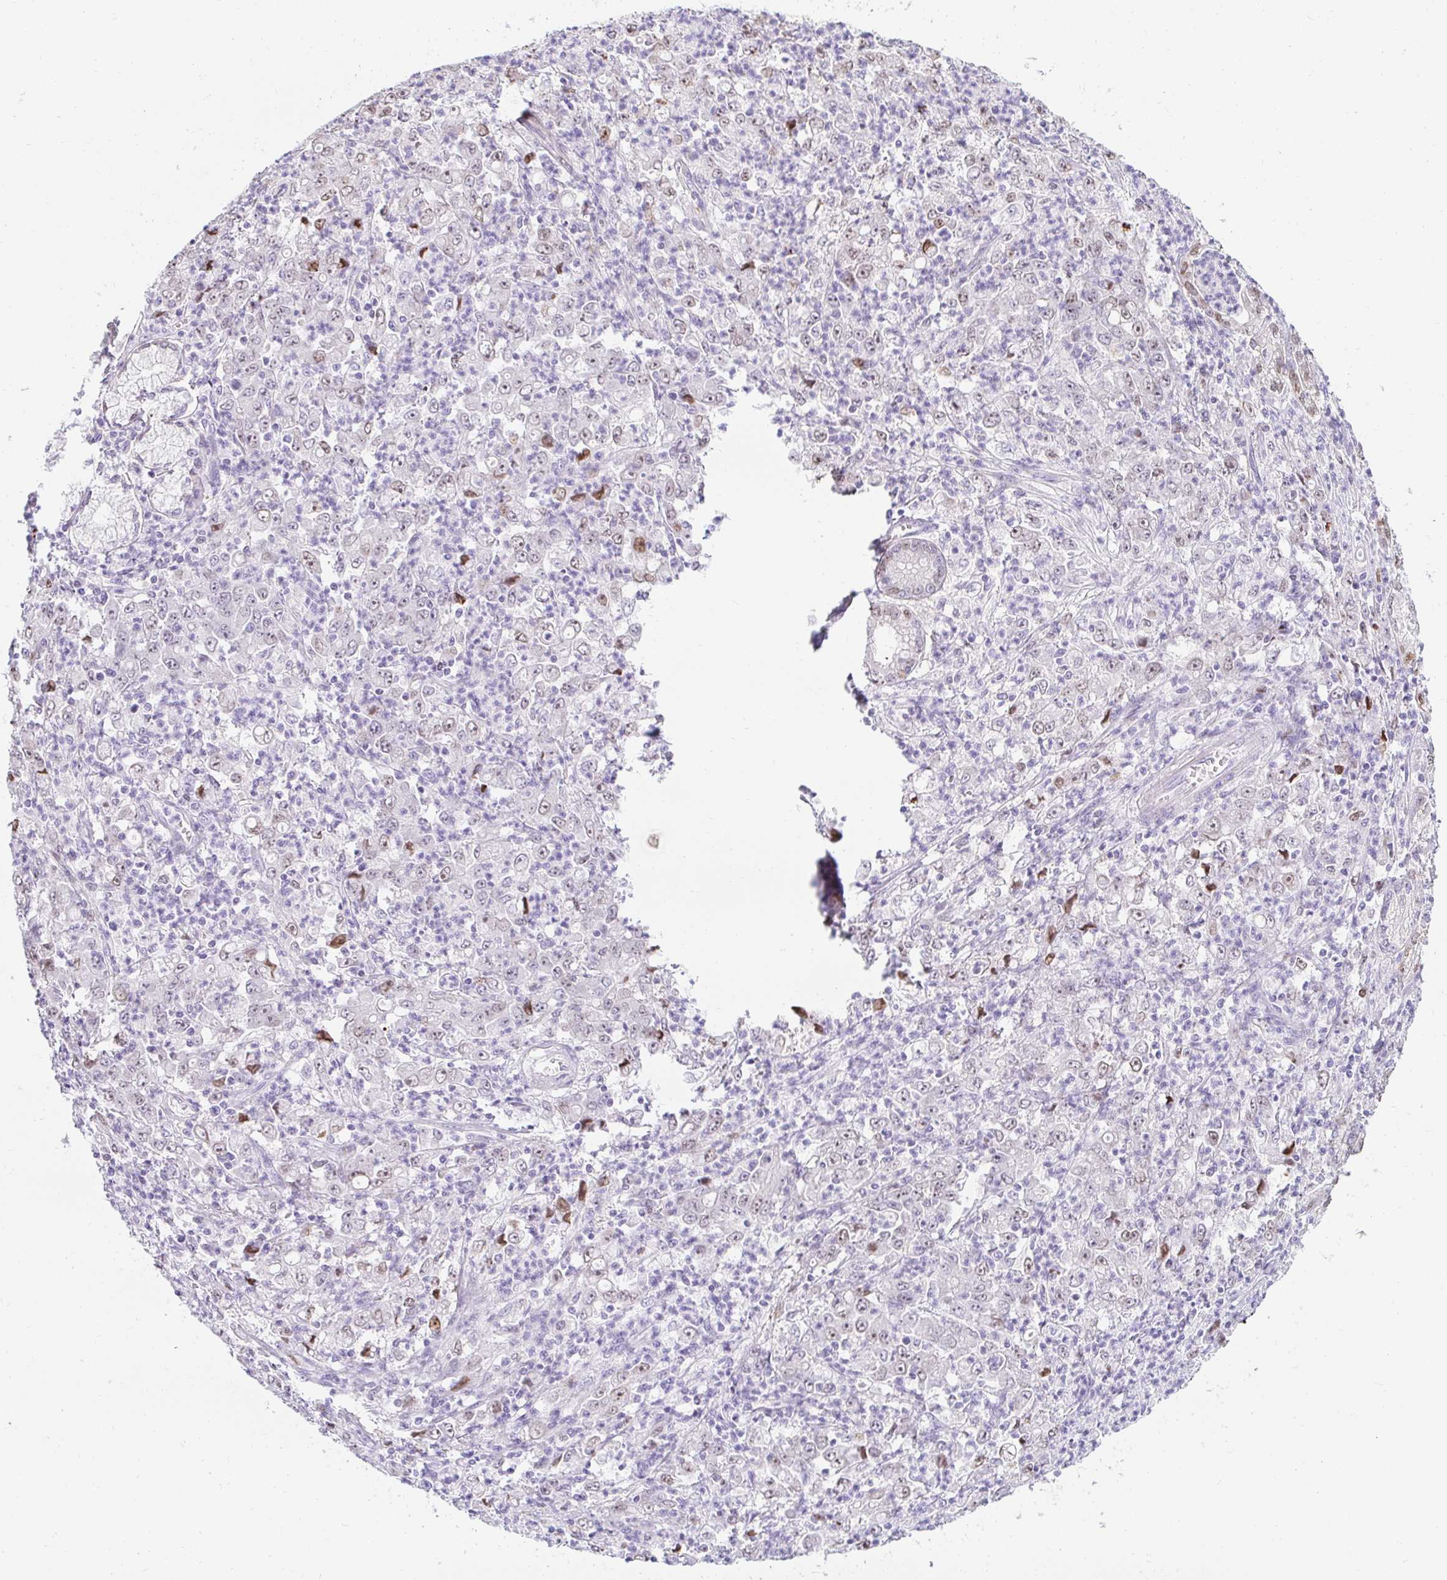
{"staining": {"intensity": "moderate", "quantity": "<25%", "location": "nuclear"}, "tissue": "stomach cancer", "cell_type": "Tumor cells", "image_type": "cancer", "snomed": [{"axis": "morphology", "description": "Adenocarcinoma, NOS"}, {"axis": "topography", "description": "Stomach, lower"}], "caption": "Immunohistochemistry (DAB (3,3'-diaminobenzidine)) staining of human stomach adenocarcinoma exhibits moderate nuclear protein positivity in approximately <25% of tumor cells.", "gene": "CAPSL", "patient": {"sex": "female", "age": 71}}